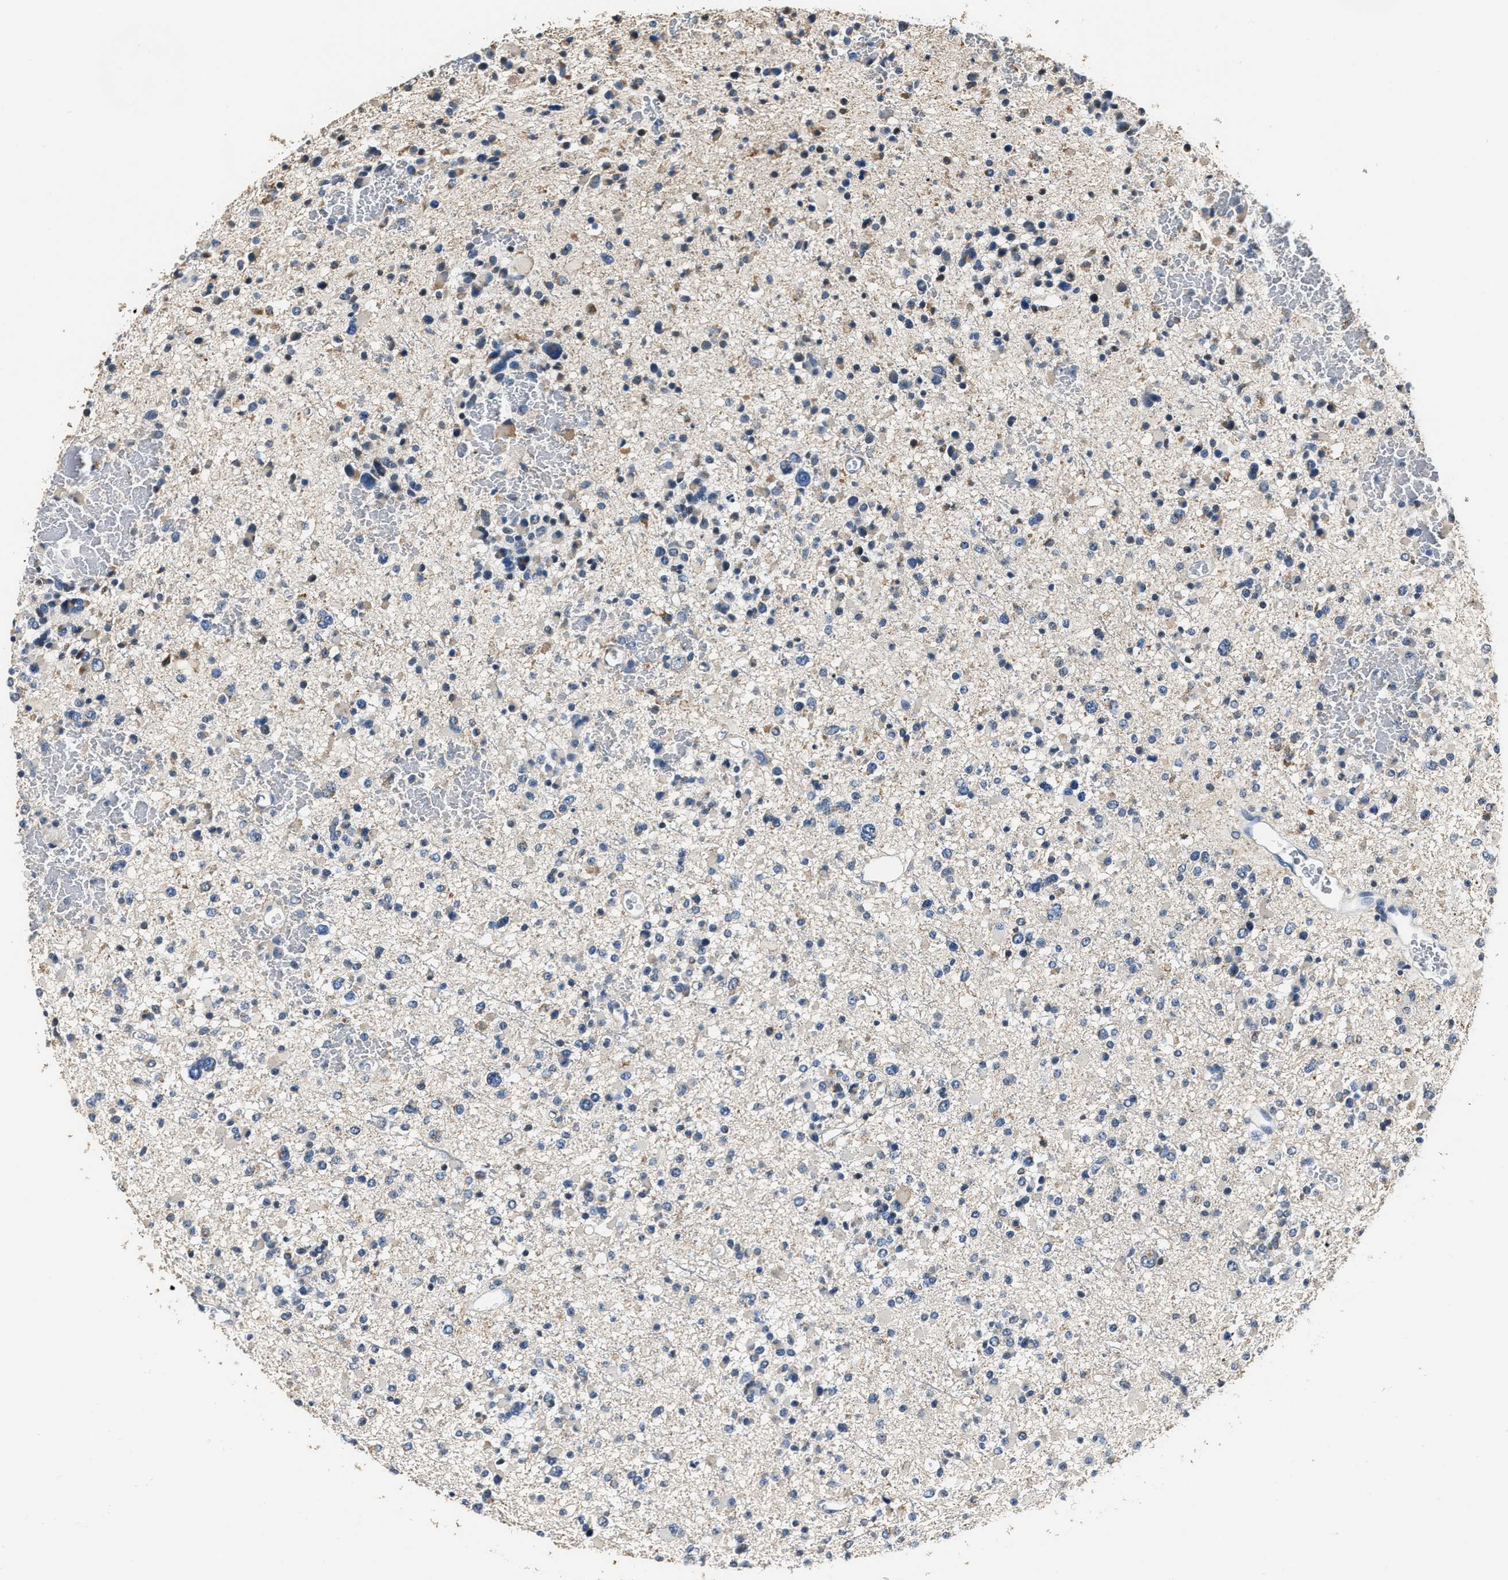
{"staining": {"intensity": "negative", "quantity": "none", "location": "none"}, "tissue": "glioma", "cell_type": "Tumor cells", "image_type": "cancer", "snomed": [{"axis": "morphology", "description": "Glioma, malignant, Low grade"}, {"axis": "topography", "description": "Brain"}], "caption": "A histopathology image of human malignant low-grade glioma is negative for staining in tumor cells. The staining was performed using DAB (3,3'-diaminobenzidine) to visualize the protein expression in brown, while the nuclei were stained in blue with hematoxylin (Magnification: 20x).", "gene": "NSUN5", "patient": {"sex": "female", "age": 22}}